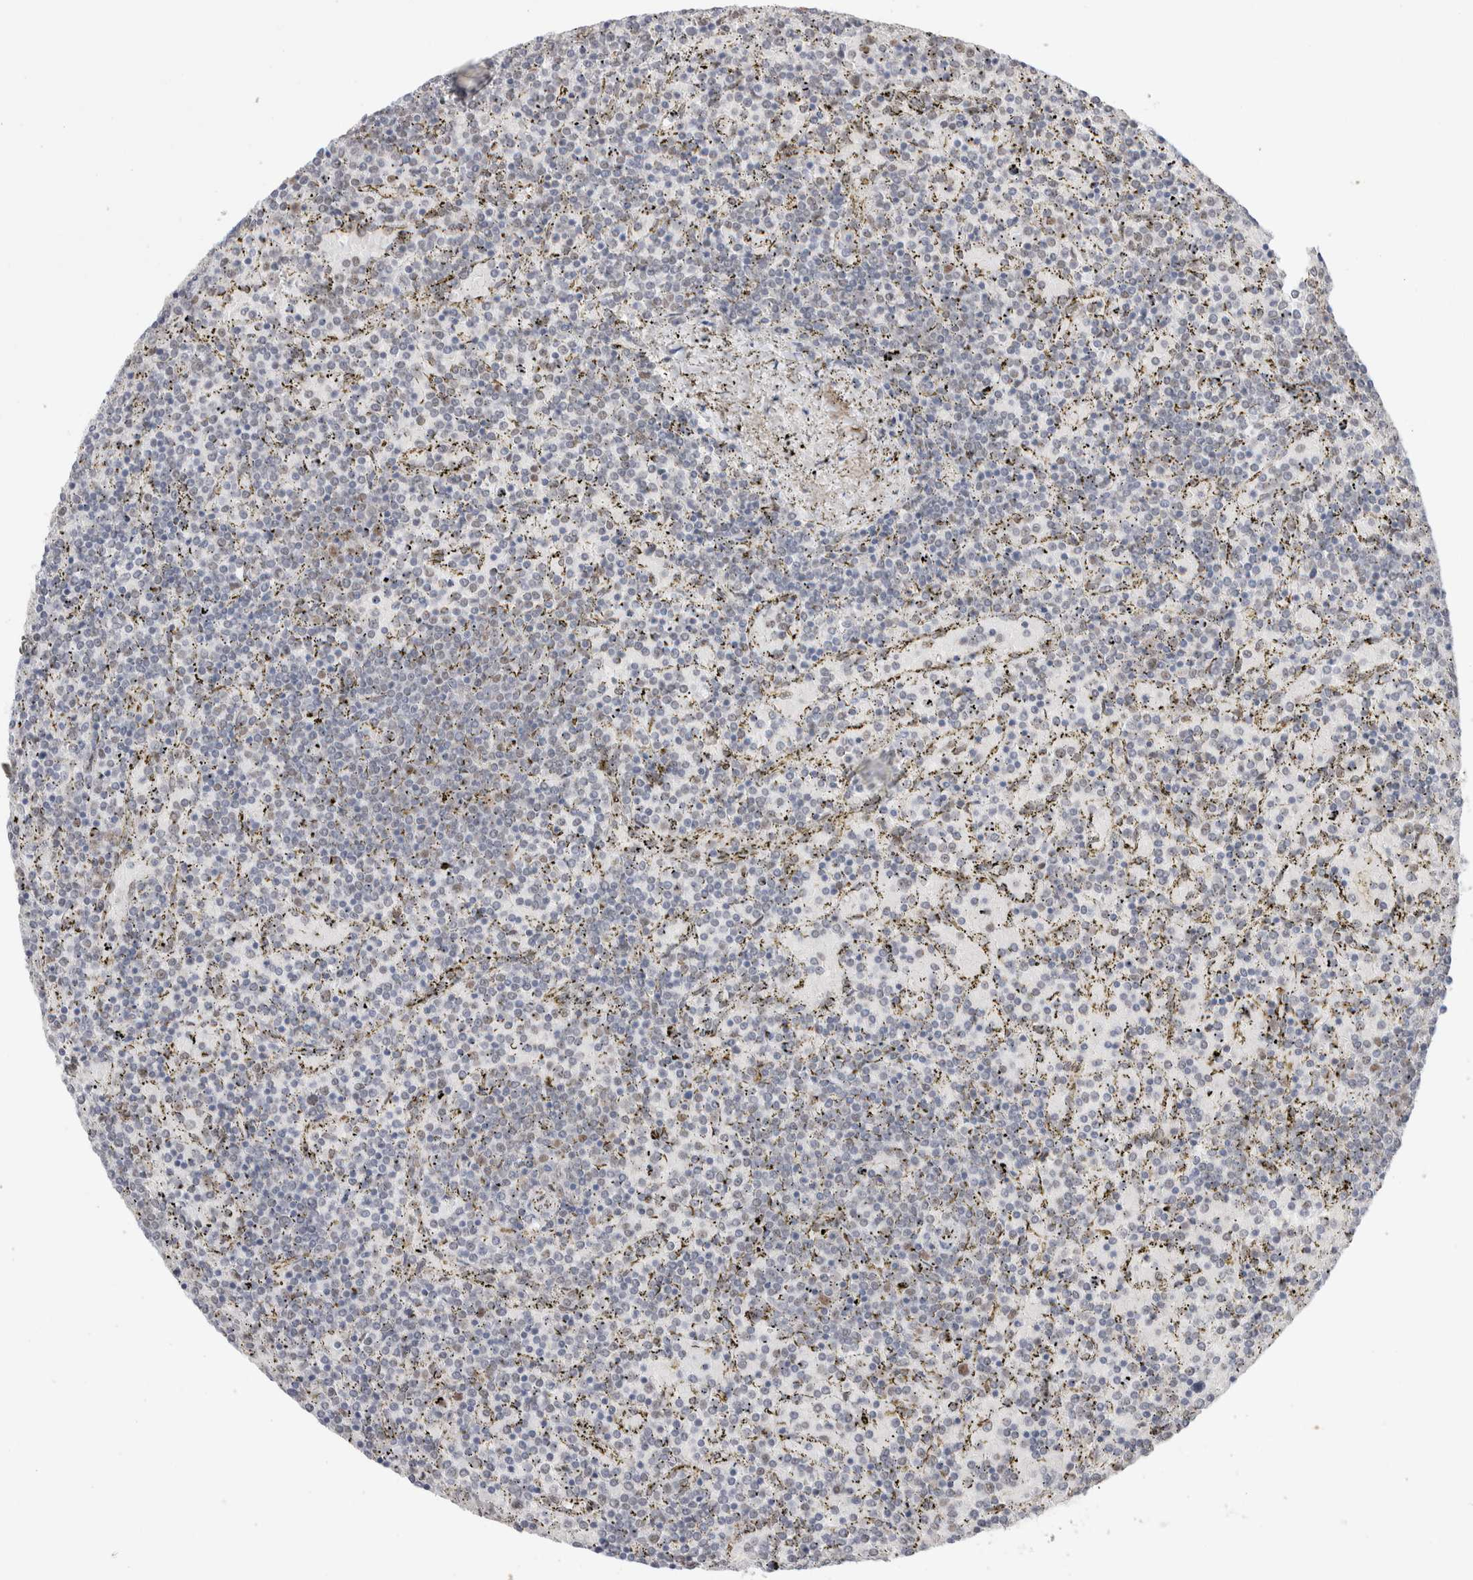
{"staining": {"intensity": "negative", "quantity": "none", "location": "none"}, "tissue": "lymphoma", "cell_type": "Tumor cells", "image_type": "cancer", "snomed": [{"axis": "morphology", "description": "Malignant lymphoma, non-Hodgkin's type, Low grade"}, {"axis": "topography", "description": "Spleen"}], "caption": "The IHC image has no significant staining in tumor cells of low-grade malignant lymphoma, non-Hodgkin's type tissue.", "gene": "PRMT1", "patient": {"sex": "female", "age": 77}}